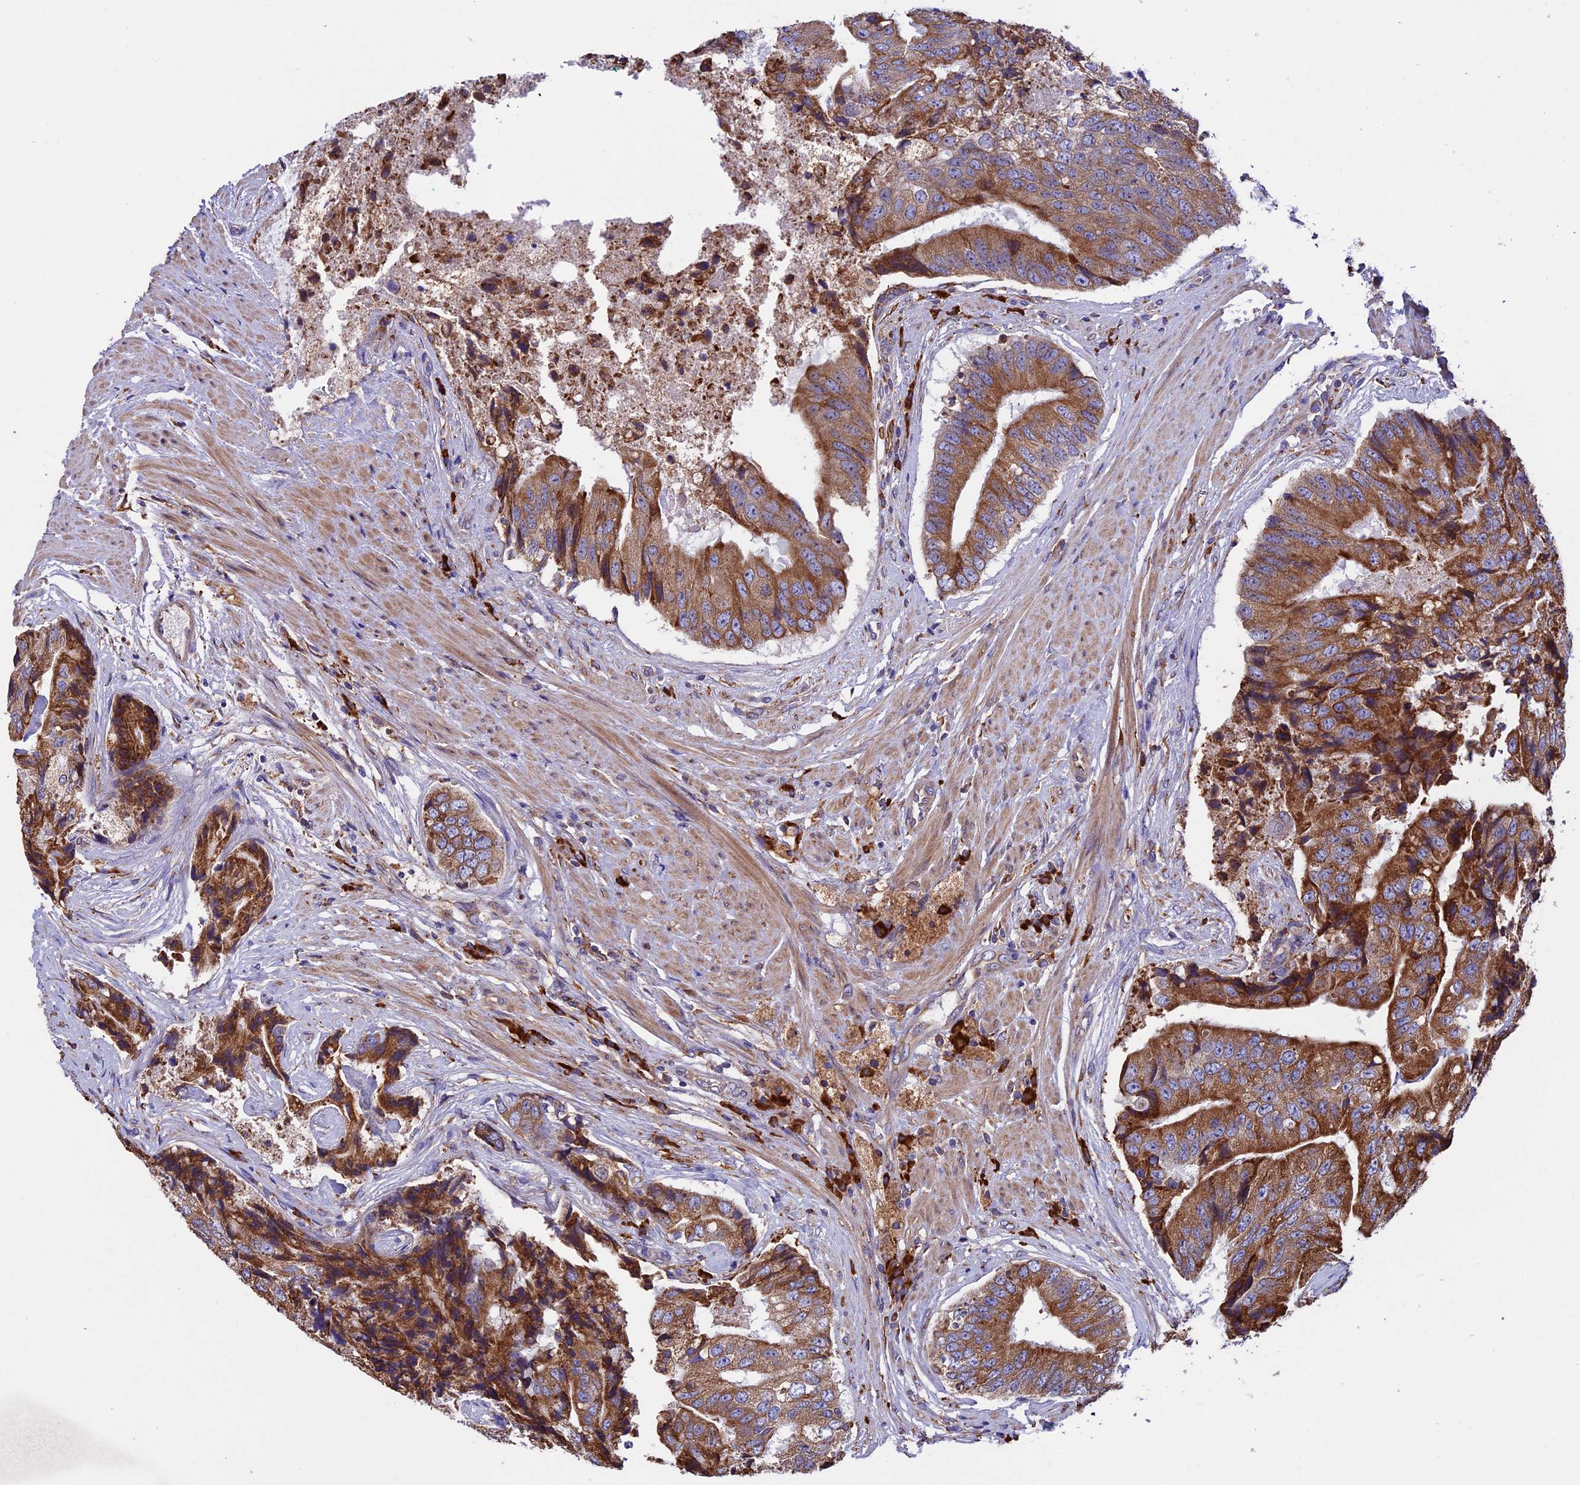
{"staining": {"intensity": "strong", "quantity": ">75%", "location": "cytoplasmic/membranous"}, "tissue": "prostate cancer", "cell_type": "Tumor cells", "image_type": "cancer", "snomed": [{"axis": "morphology", "description": "Adenocarcinoma, High grade"}, {"axis": "topography", "description": "Prostate"}], "caption": "A high amount of strong cytoplasmic/membranous positivity is seen in about >75% of tumor cells in prostate cancer tissue.", "gene": "BTBD3", "patient": {"sex": "male", "age": 70}}